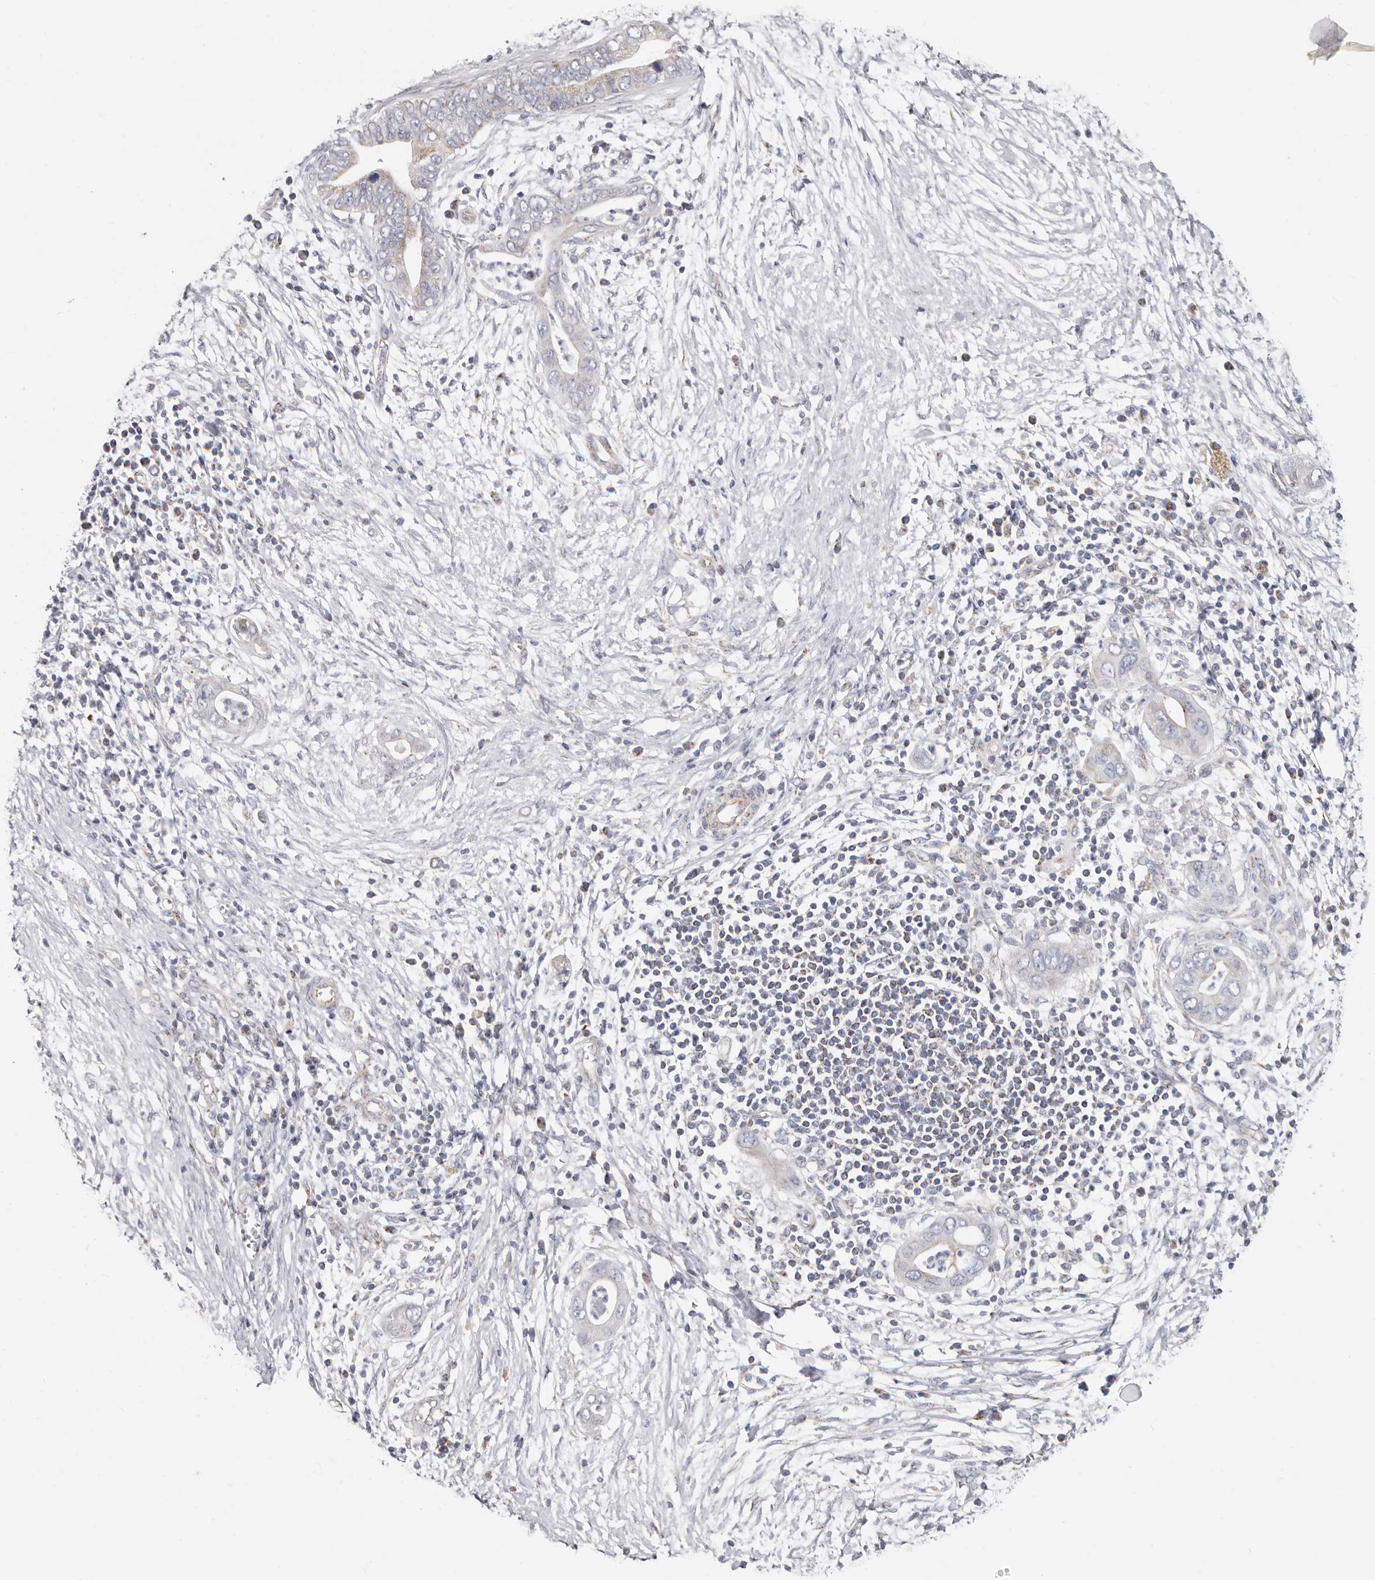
{"staining": {"intensity": "weak", "quantity": "<25%", "location": "cytoplasmic/membranous"}, "tissue": "pancreatic cancer", "cell_type": "Tumor cells", "image_type": "cancer", "snomed": [{"axis": "morphology", "description": "Adenocarcinoma, NOS"}, {"axis": "topography", "description": "Pancreas"}], "caption": "An immunohistochemistry micrograph of pancreatic adenocarcinoma is shown. There is no staining in tumor cells of pancreatic adenocarcinoma.", "gene": "RSPO2", "patient": {"sex": "male", "age": 75}}